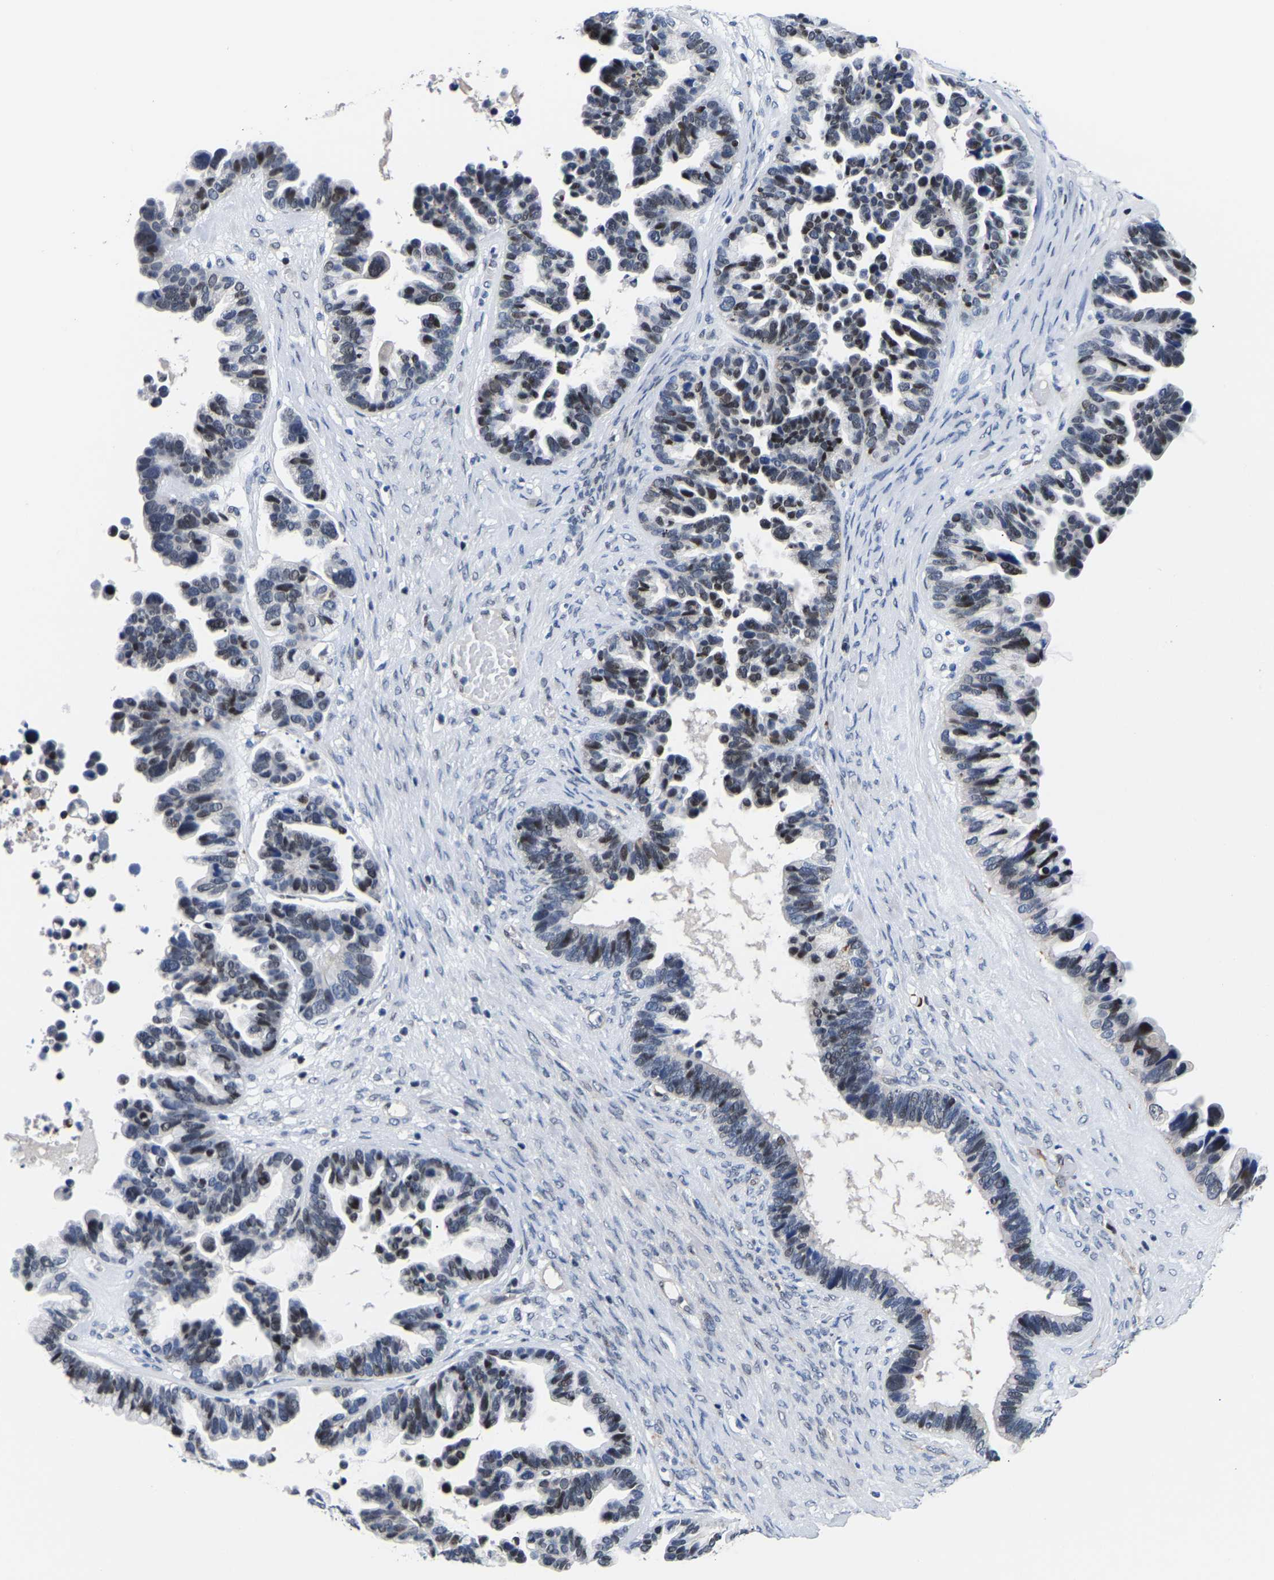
{"staining": {"intensity": "moderate", "quantity": "<25%", "location": "nuclear"}, "tissue": "ovarian cancer", "cell_type": "Tumor cells", "image_type": "cancer", "snomed": [{"axis": "morphology", "description": "Cystadenocarcinoma, serous, NOS"}, {"axis": "topography", "description": "Ovary"}], "caption": "IHC staining of ovarian serous cystadenocarcinoma, which demonstrates low levels of moderate nuclear positivity in about <25% of tumor cells indicating moderate nuclear protein positivity. The staining was performed using DAB (3,3'-diaminobenzidine) (brown) for protein detection and nuclei were counterstained in hematoxylin (blue).", "gene": "PTRHD1", "patient": {"sex": "female", "age": 56}}